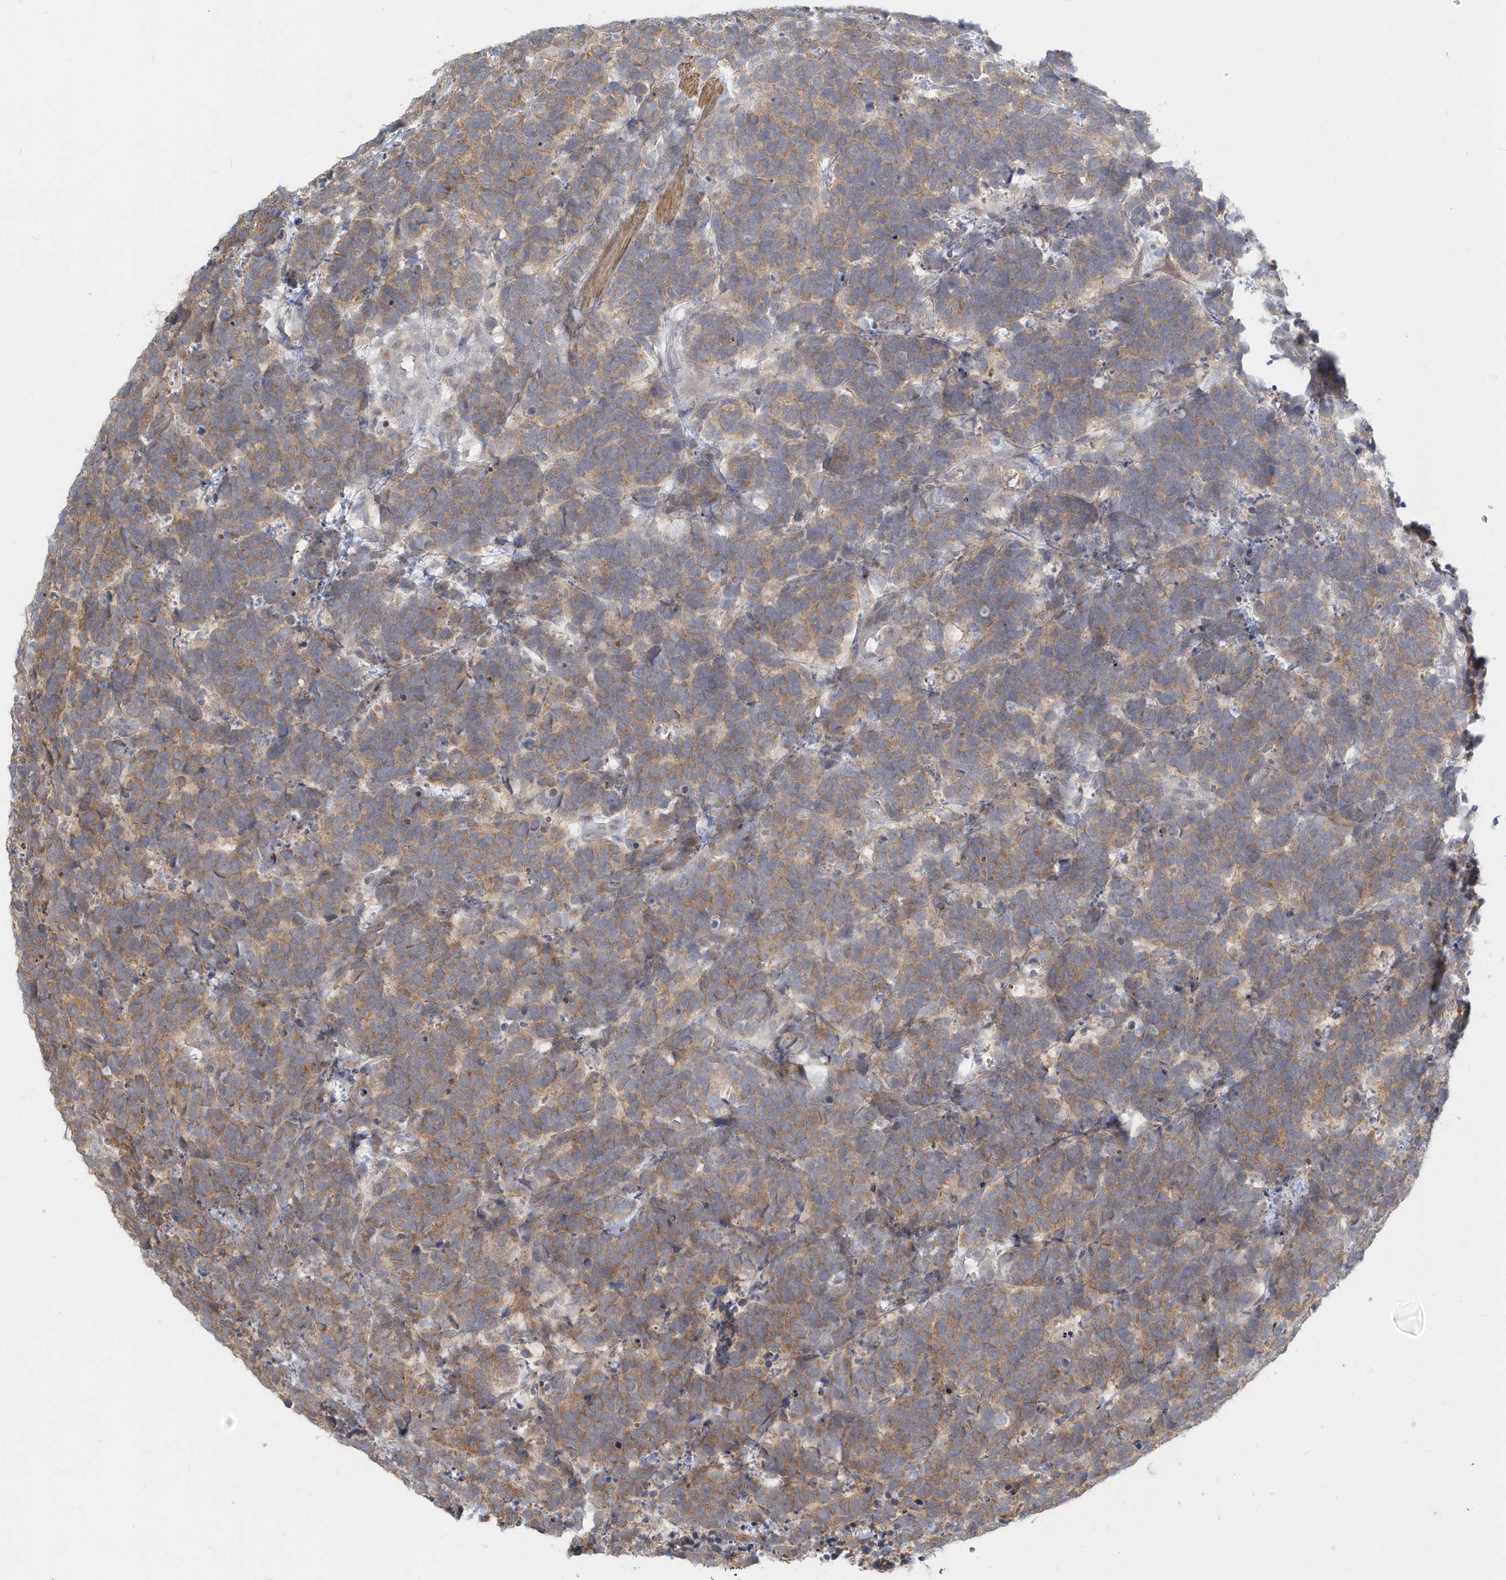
{"staining": {"intensity": "moderate", "quantity": ">75%", "location": "cytoplasmic/membranous"}, "tissue": "carcinoid", "cell_type": "Tumor cells", "image_type": "cancer", "snomed": [{"axis": "morphology", "description": "Carcinoma, NOS"}, {"axis": "morphology", "description": "Carcinoid, malignant, NOS"}, {"axis": "topography", "description": "Urinary bladder"}], "caption": "An IHC histopathology image of neoplastic tissue is shown. Protein staining in brown labels moderate cytoplasmic/membranous positivity in carcinoid (malignant) within tumor cells.", "gene": "NAPB", "patient": {"sex": "male", "age": 57}}